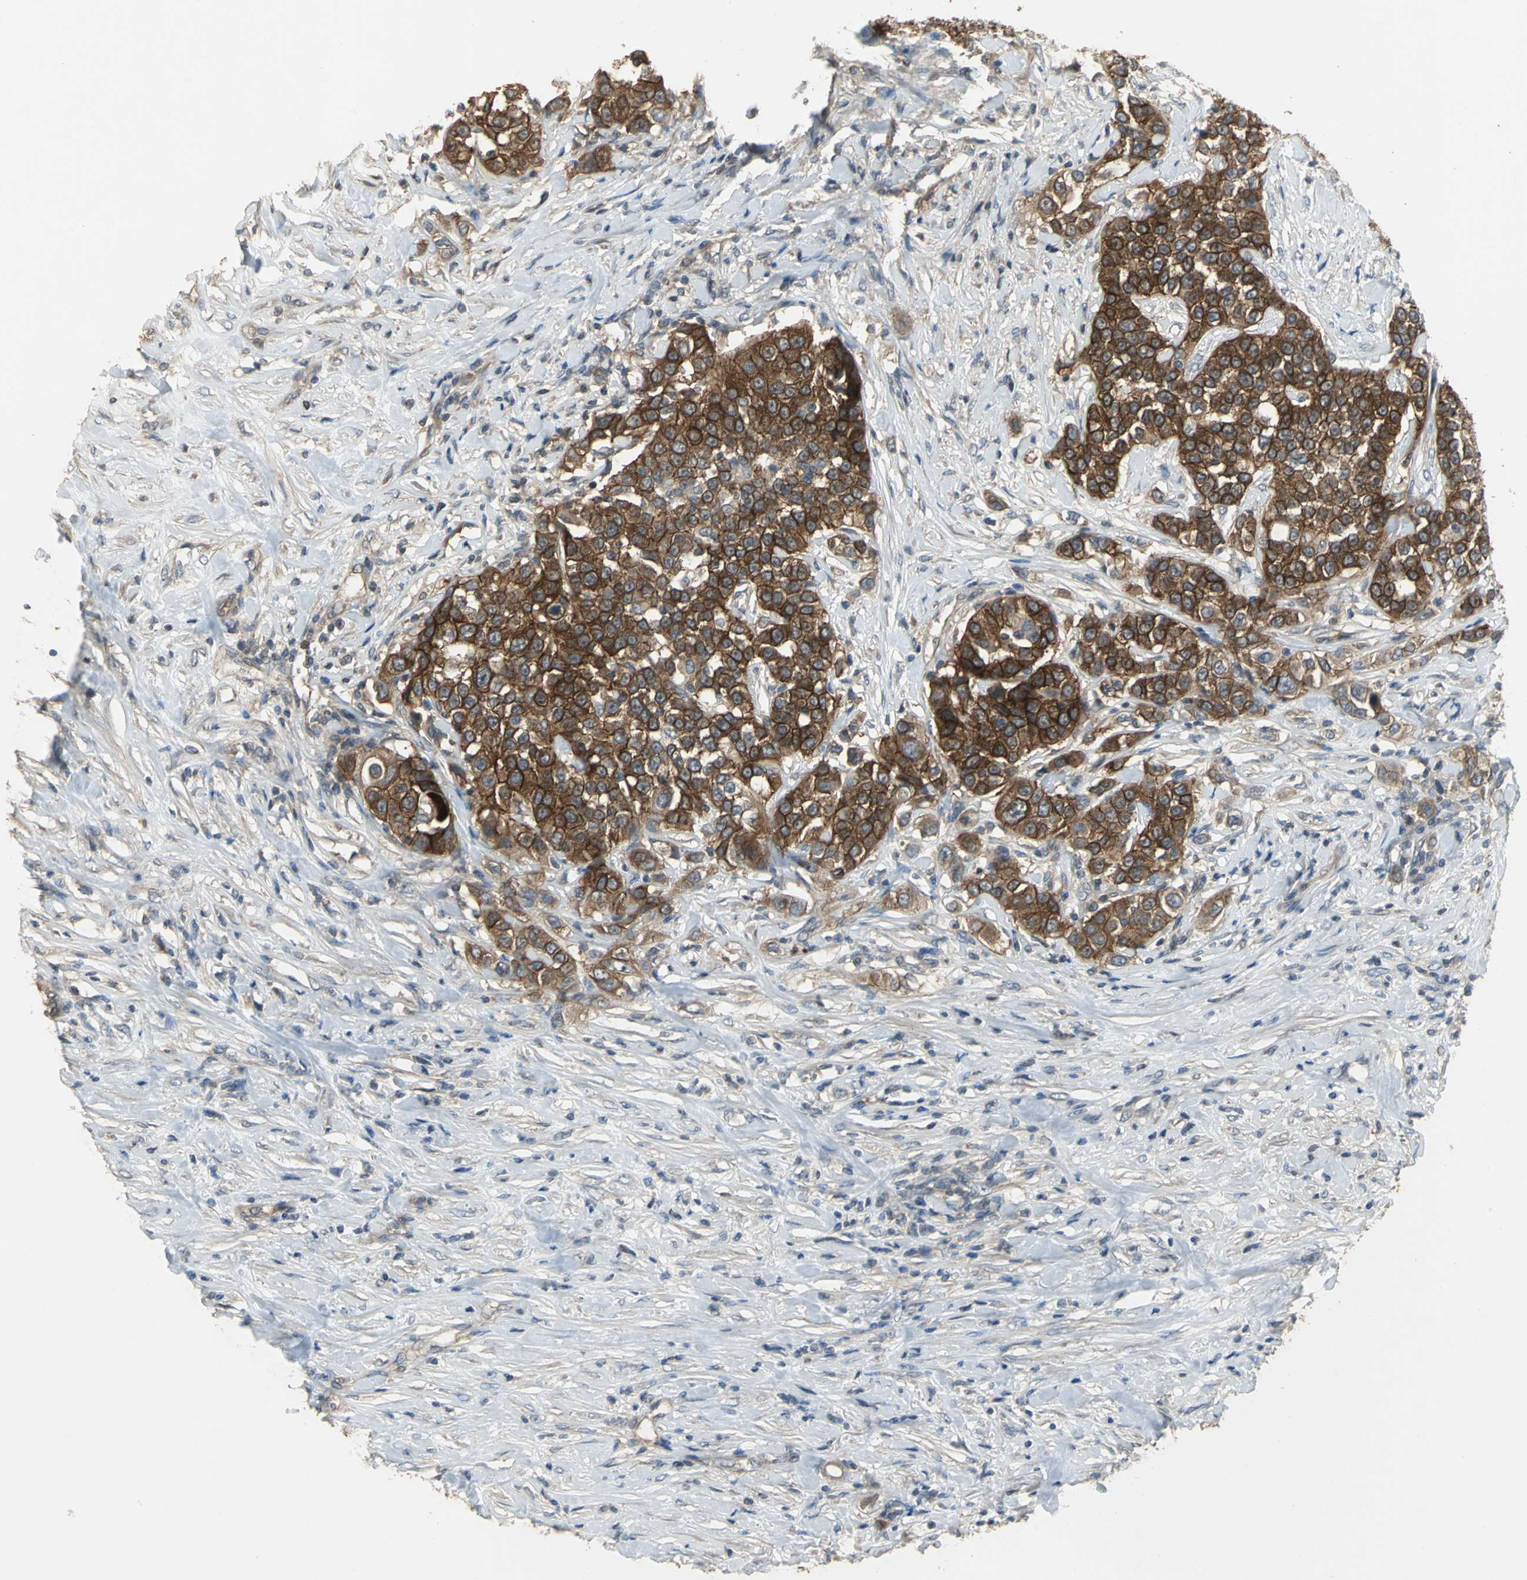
{"staining": {"intensity": "strong", "quantity": ">75%", "location": "cytoplasmic/membranous"}, "tissue": "urothelial cancer", "cell_type": "Tumor cells", "image_type": "cancer", "snomed": [{"axis": "morphology", "description": "Urothelial carcinoma, High grade"}, {"axis": "topography", "description": "Urinary bladder"}], "caption": "Human urothelial cancer stained with a brown dye shows strong cytoplasmic/membranous positive positivity in about >75% of tumor cells.", "gene": "MET", "patient": {"sex": "female", "age": 80}}